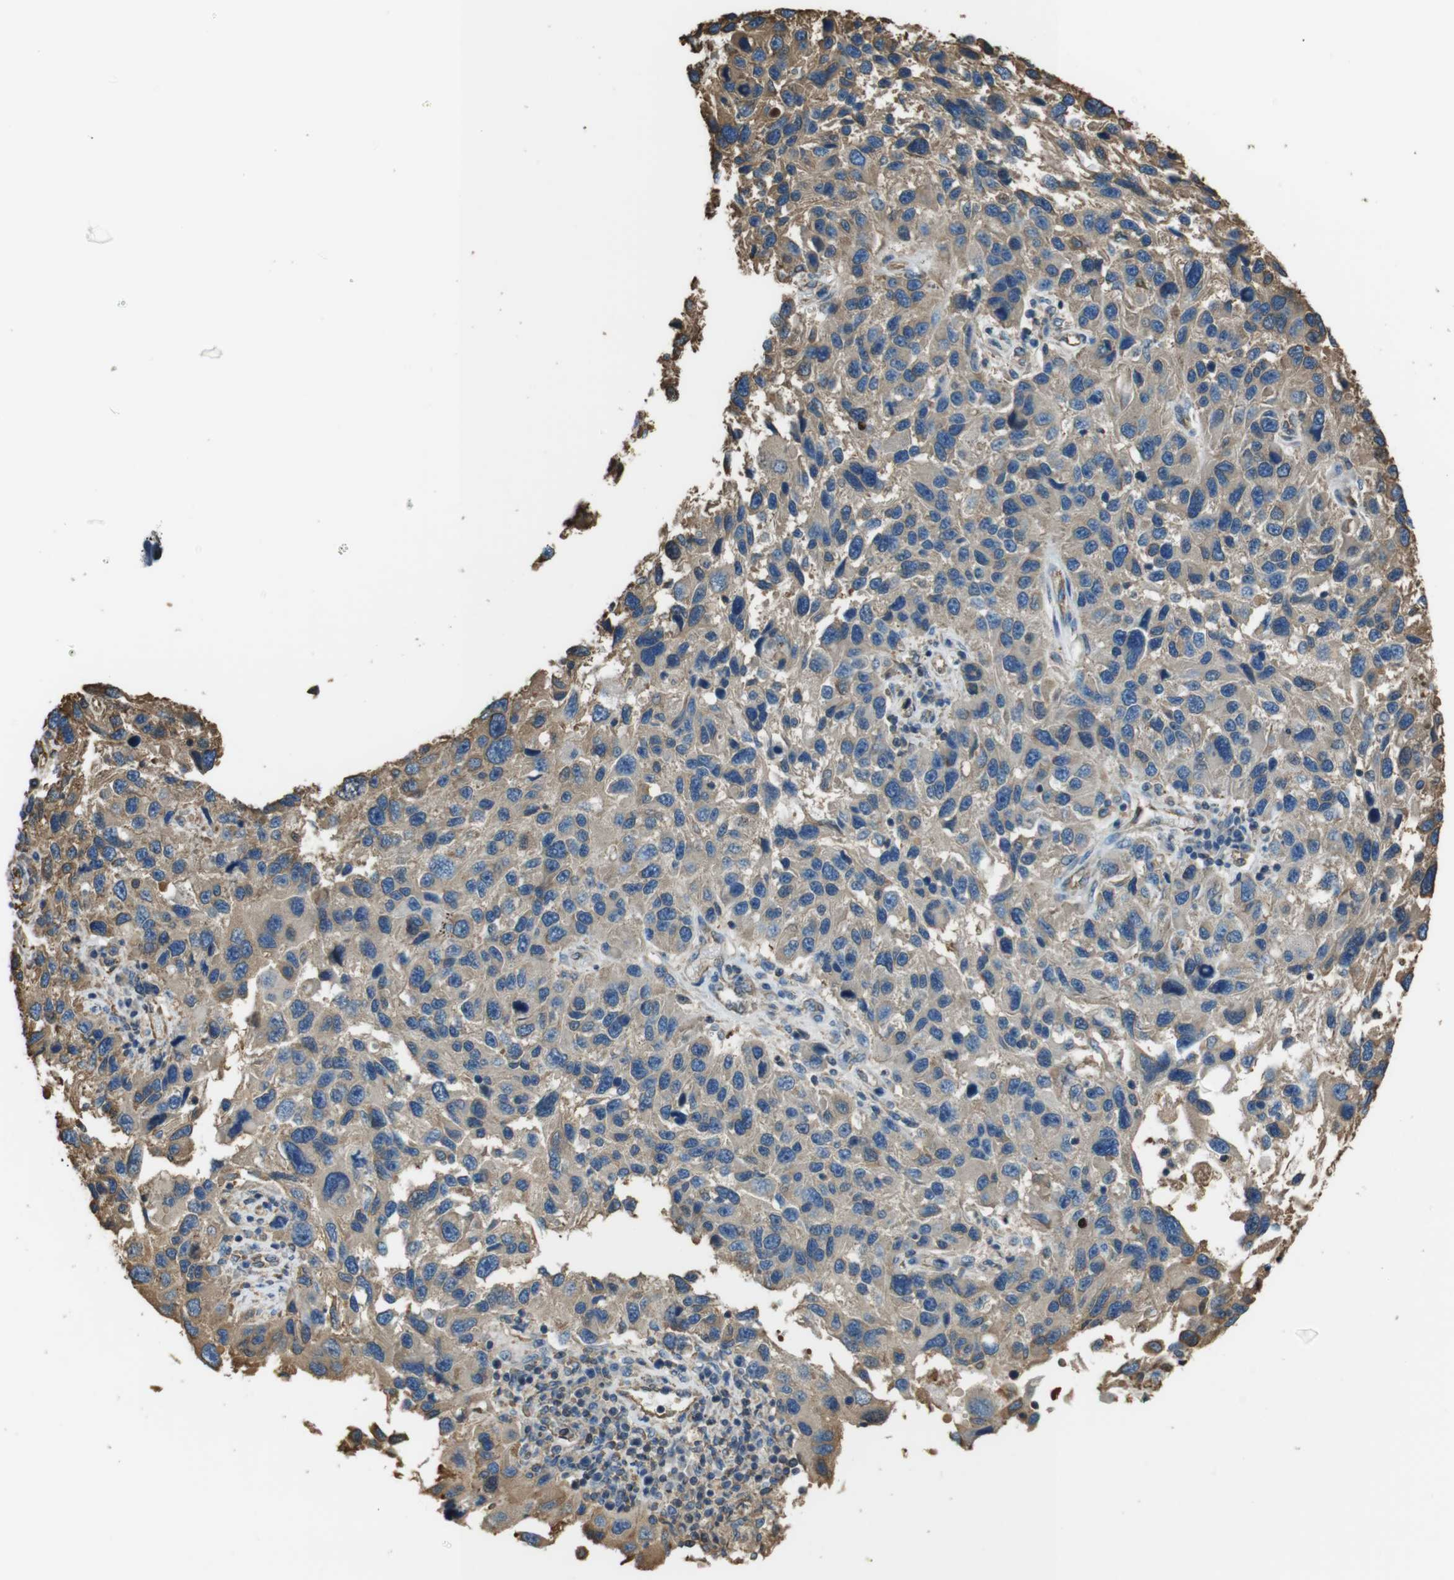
{"staining": {"intensity": "weak", "quantity": "25%-75%", "location": "cytoplasmic/membranous"}, "tissue": "melanoma", "cell_type": "Tumor cells", "image_type": "cancer", "snomed": [{"axis": "morphology", "description": "Malignant melanoma, NOS"}, {"axis": "topography", "description": "Skin"}], "caption": "DAB immunohistochemical staining of human melanoma exhibits weak cytoplasmic/membranous protein staining in approximately 25%-75% of tumor cells.", "gene": "FCAR", "patient": {"sex": "male", "age": 53}}